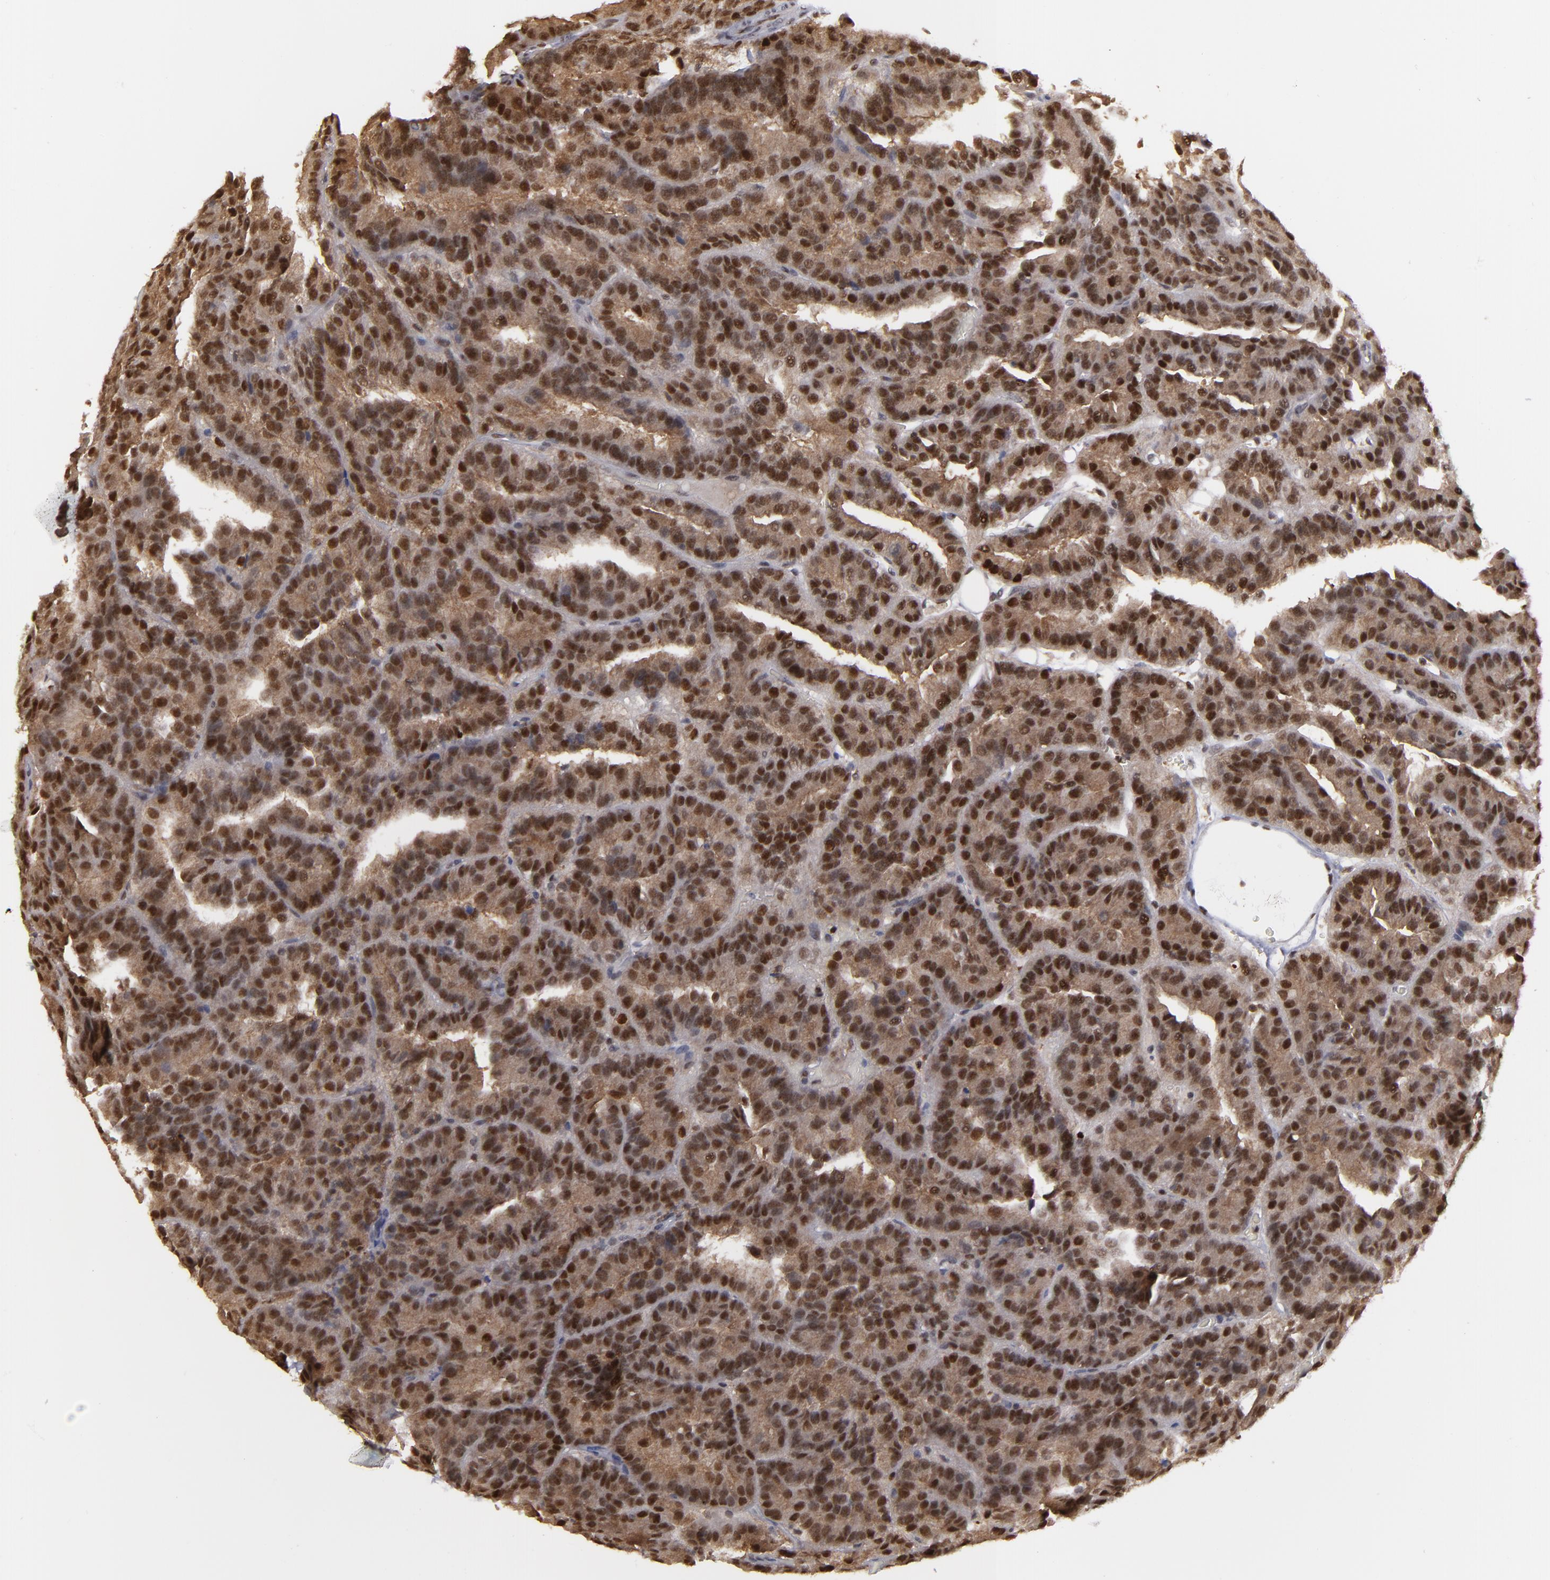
{"staining": {"intensity": "moderate", "quantity": ">75%", "location": "cytoplasmic/membranous,nuclear"}, "tissue": "renal cancer", "cell_type": "Tumor cells", "image_type": "cancer", "snomed": [{"axis": "morphology", "description": "Adenocarcinoma, NOS"}, {"axis": "topography", "description": "Kidney"}], "caption": "Protein expression analysis of renal adenocarcinoma demonstrates moderate cytoplasmic/membranous and nuclear expression in approximately >75% of tumor cells.", "gene": "GSR", "patient": {"sex": "male", "age": 46}}